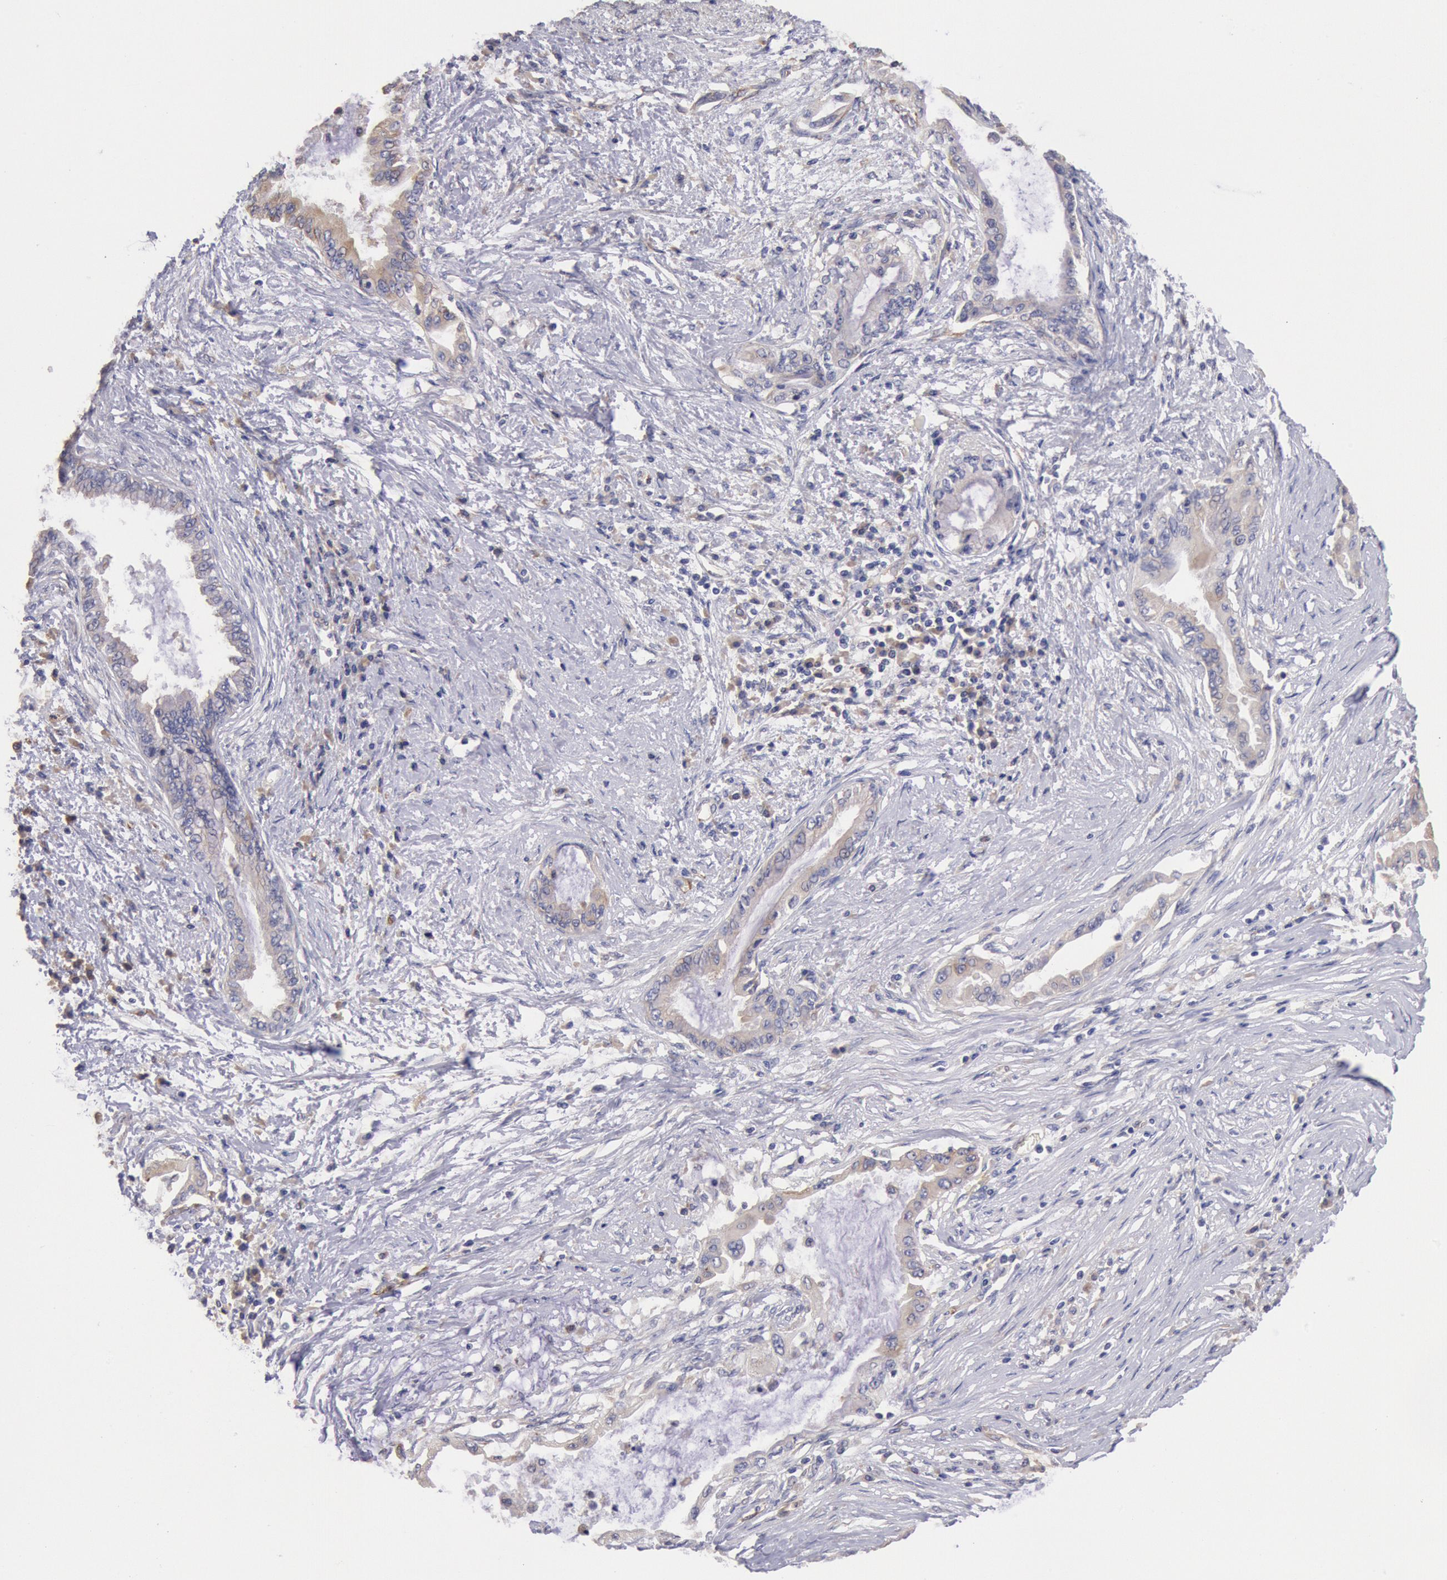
{"staining": {"intensity": "moderate", "quantity": "25%-75%", "location": "cytoplasmic/membranous"}, "tissue": "pancreatic cancer", "cell_type": "Tumor cells", "image_type": "cancer", "snomed": [{"axis": "morphology", "description": "Adenocarcinoma, NOS"}, {"axis": "topography", "description": "Pancreas"}], "caption": "Moderate cytoplasmic/membranous protein expression is appreciated in approximately 25%-75% of tumor cells in pancreatic adenocarcinoma.", "gene": "DRG1", "patient": {"sex": "female", "age": 64}}